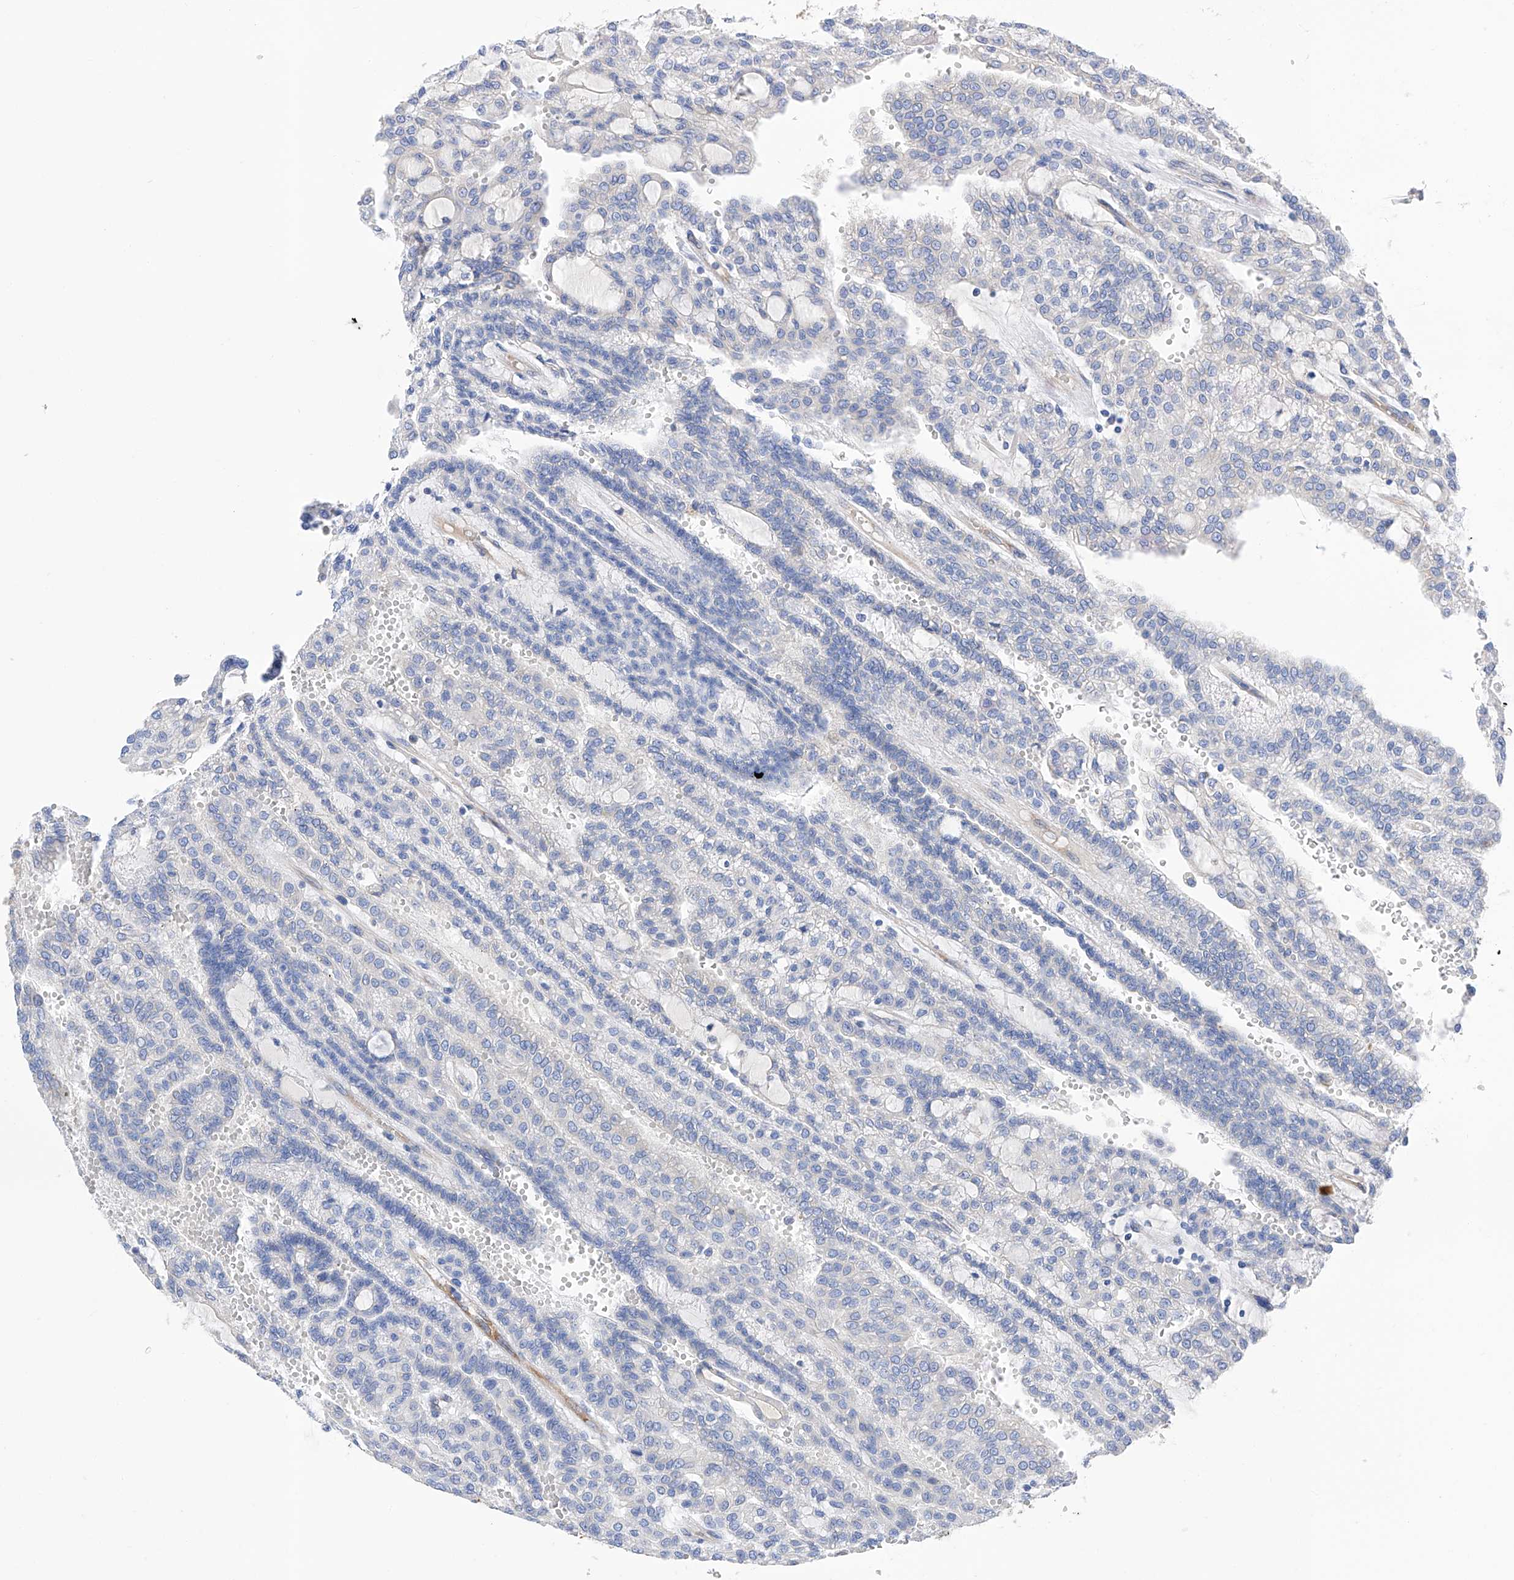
{"staining": {"intensity": "negative", "quantity": "none", "location": "none"}, "tissue": "renal cancer", "cell_type": "Tumor cells", "image_type": "cancer", "snomed": [{"axis": "morphology", "description": "Adenocarcinoma, NOS"}, {"axis": "topography", "description": "Kidney"}], "caption": "Histopathology image shows no protein staining in tumor cells of adenocarcinoma (renal) tissue.", "gene": "PDIA5", "patient": {"sex": "male", "age": 63}}